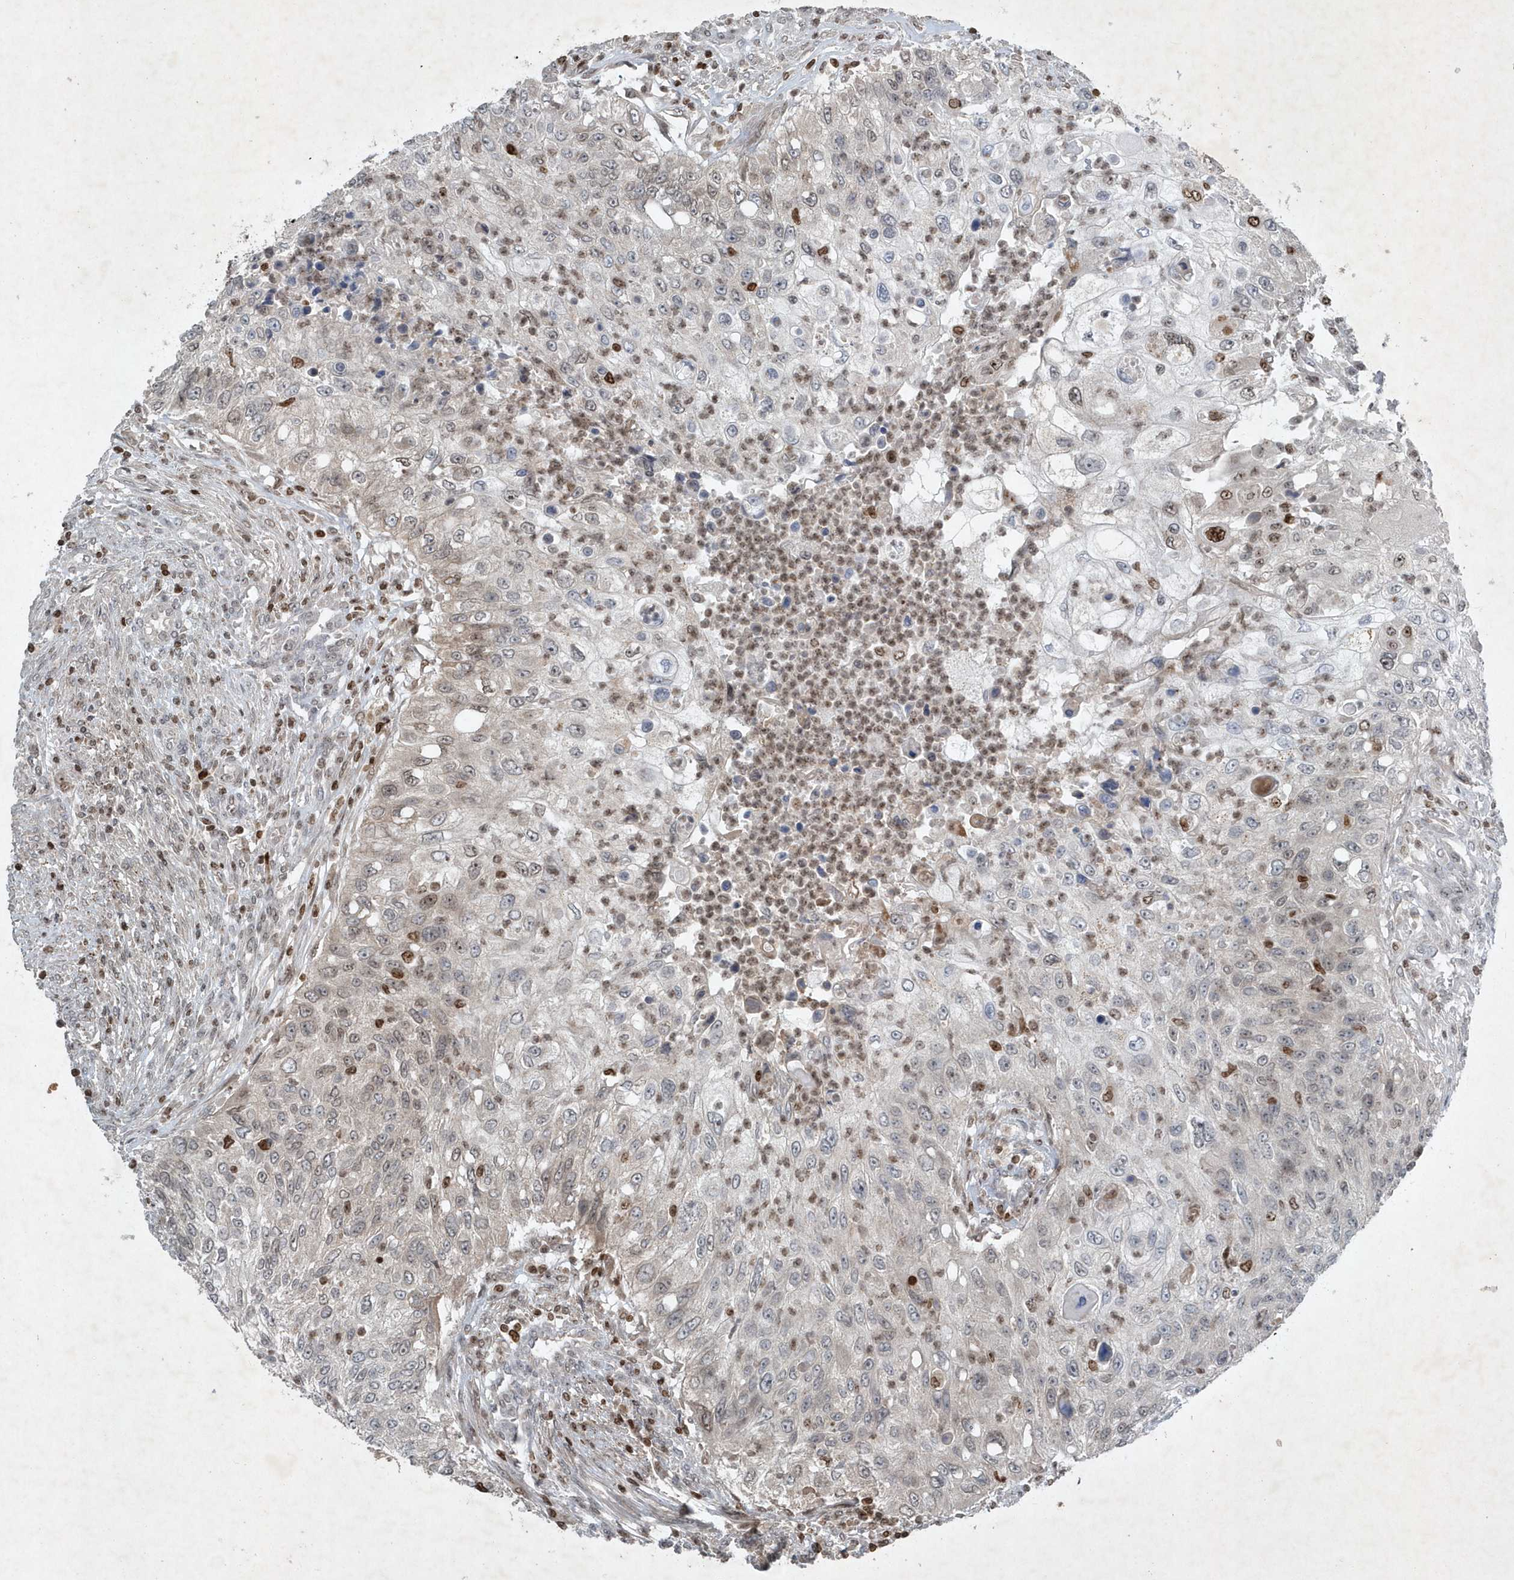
{"staining": {"intensity": "weak", "quantity": "<25%", "location": "nuclear"}, "tissue": "urothelial cancer", "cell_type": "Tumor cells", "image_type": "cancer", "snomed": [{"axis": "morphology", "description": "Urothelial carcinoma, High grade"}, {"axis": "topography", "description": "Urinary bladder"}], "caption": "Human urothelial carcinoma (high-grade) stained for a protein using immunohistochemistry demonstrates no staining in tumor cells.", "gene": "QTRT2", "patient": {"sex": "female", "age": 60}}